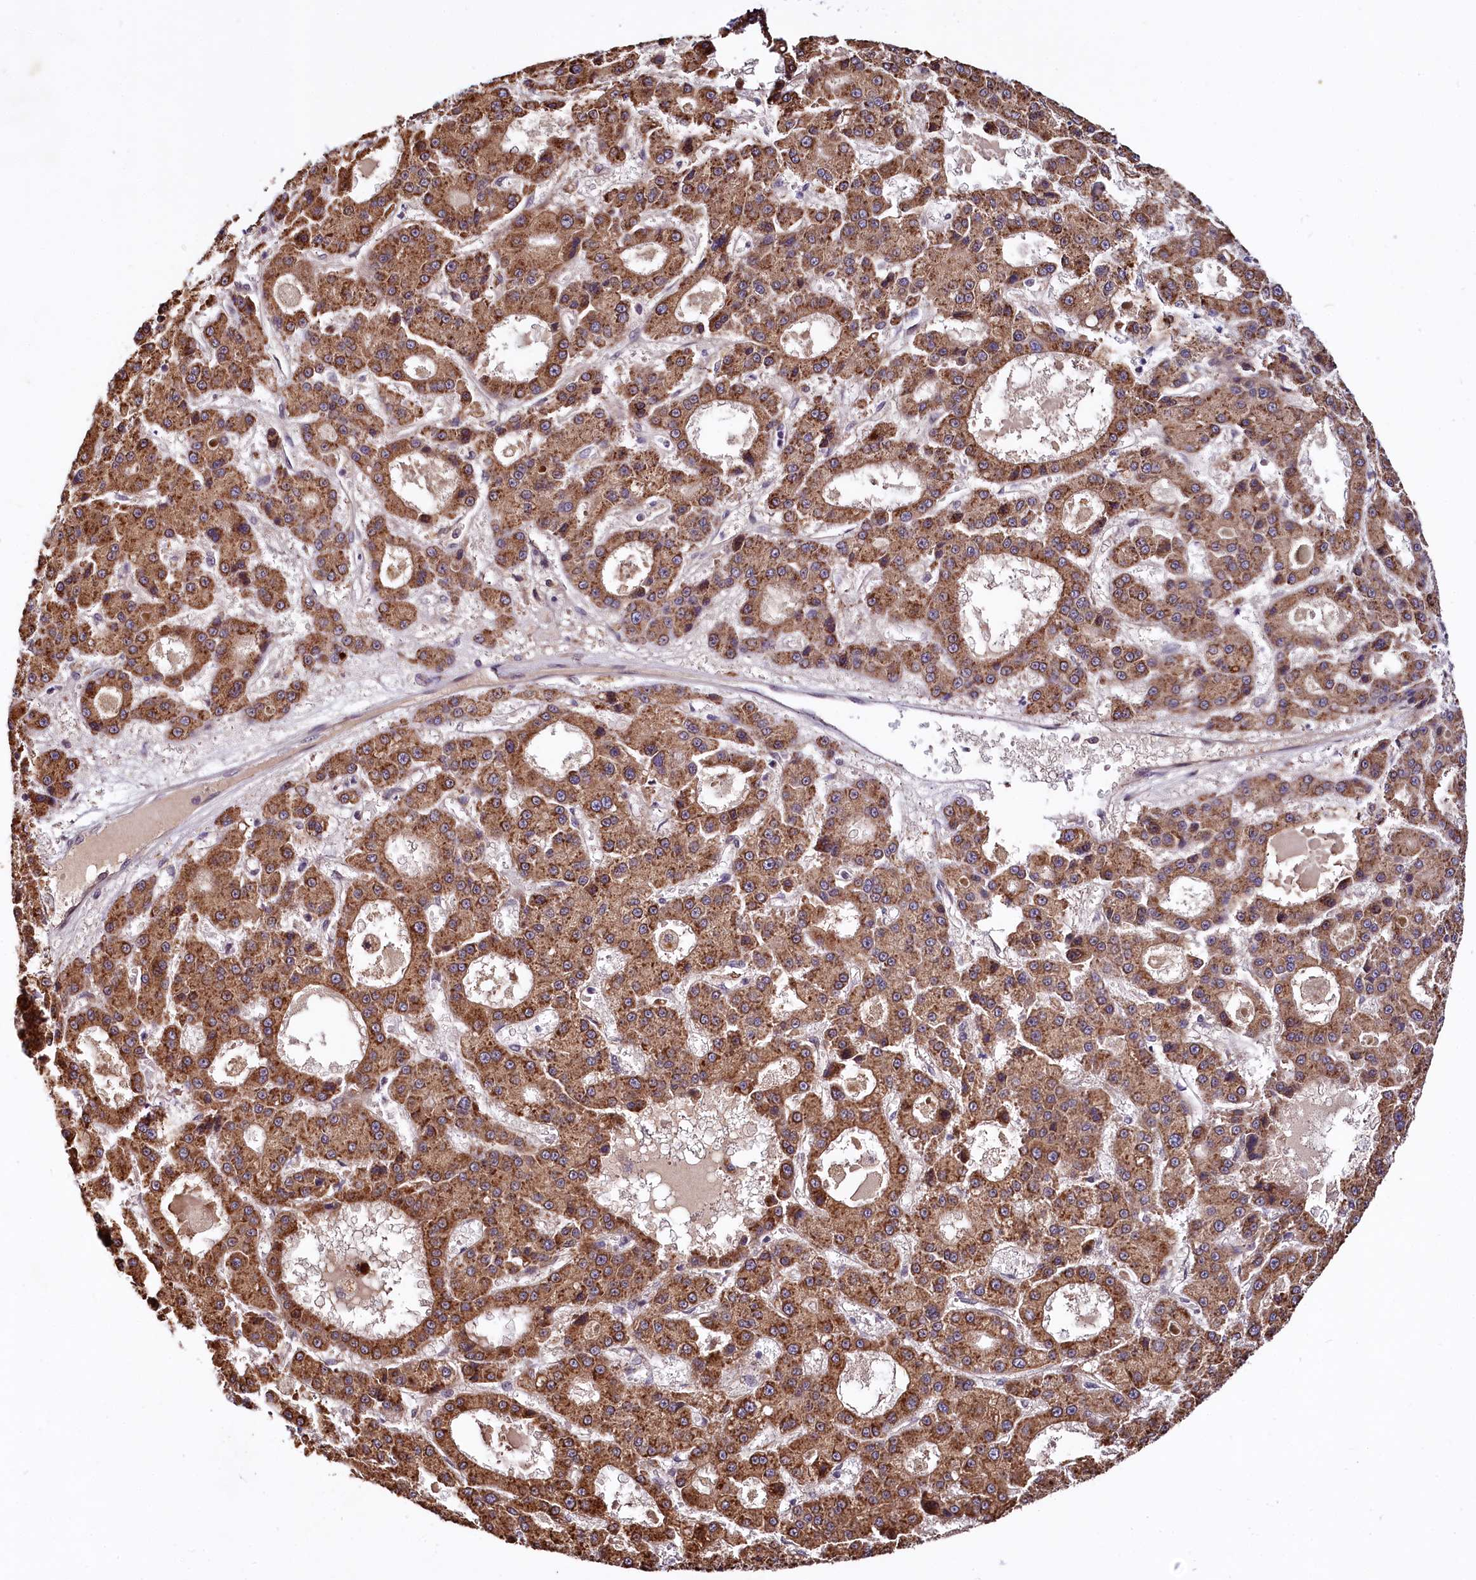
{"staining": {"intensity": "strong", "quantity": ">75%", "location": "cytoplasmic/membranous"}, "tissue": "liver cancer", "cell_type": "Tumor cells", "image_type": "cancer", "snomed": [{"axis": "morphology", "description": "Carcinoma, Hepatocellular, NOS"}, {"axis": "topography", "description": "Liver"}], "caption": "This image shows liver hepatocellular carcinoma stained with immunohistochemistry to label a protein in brown. The cytoplasmic/membranous of tumor cells show strong positivity for the protein. Nuclei are counter-stained blue.", "gene": "UBE3A", "patient": {"sex": "male", "age": 70}}